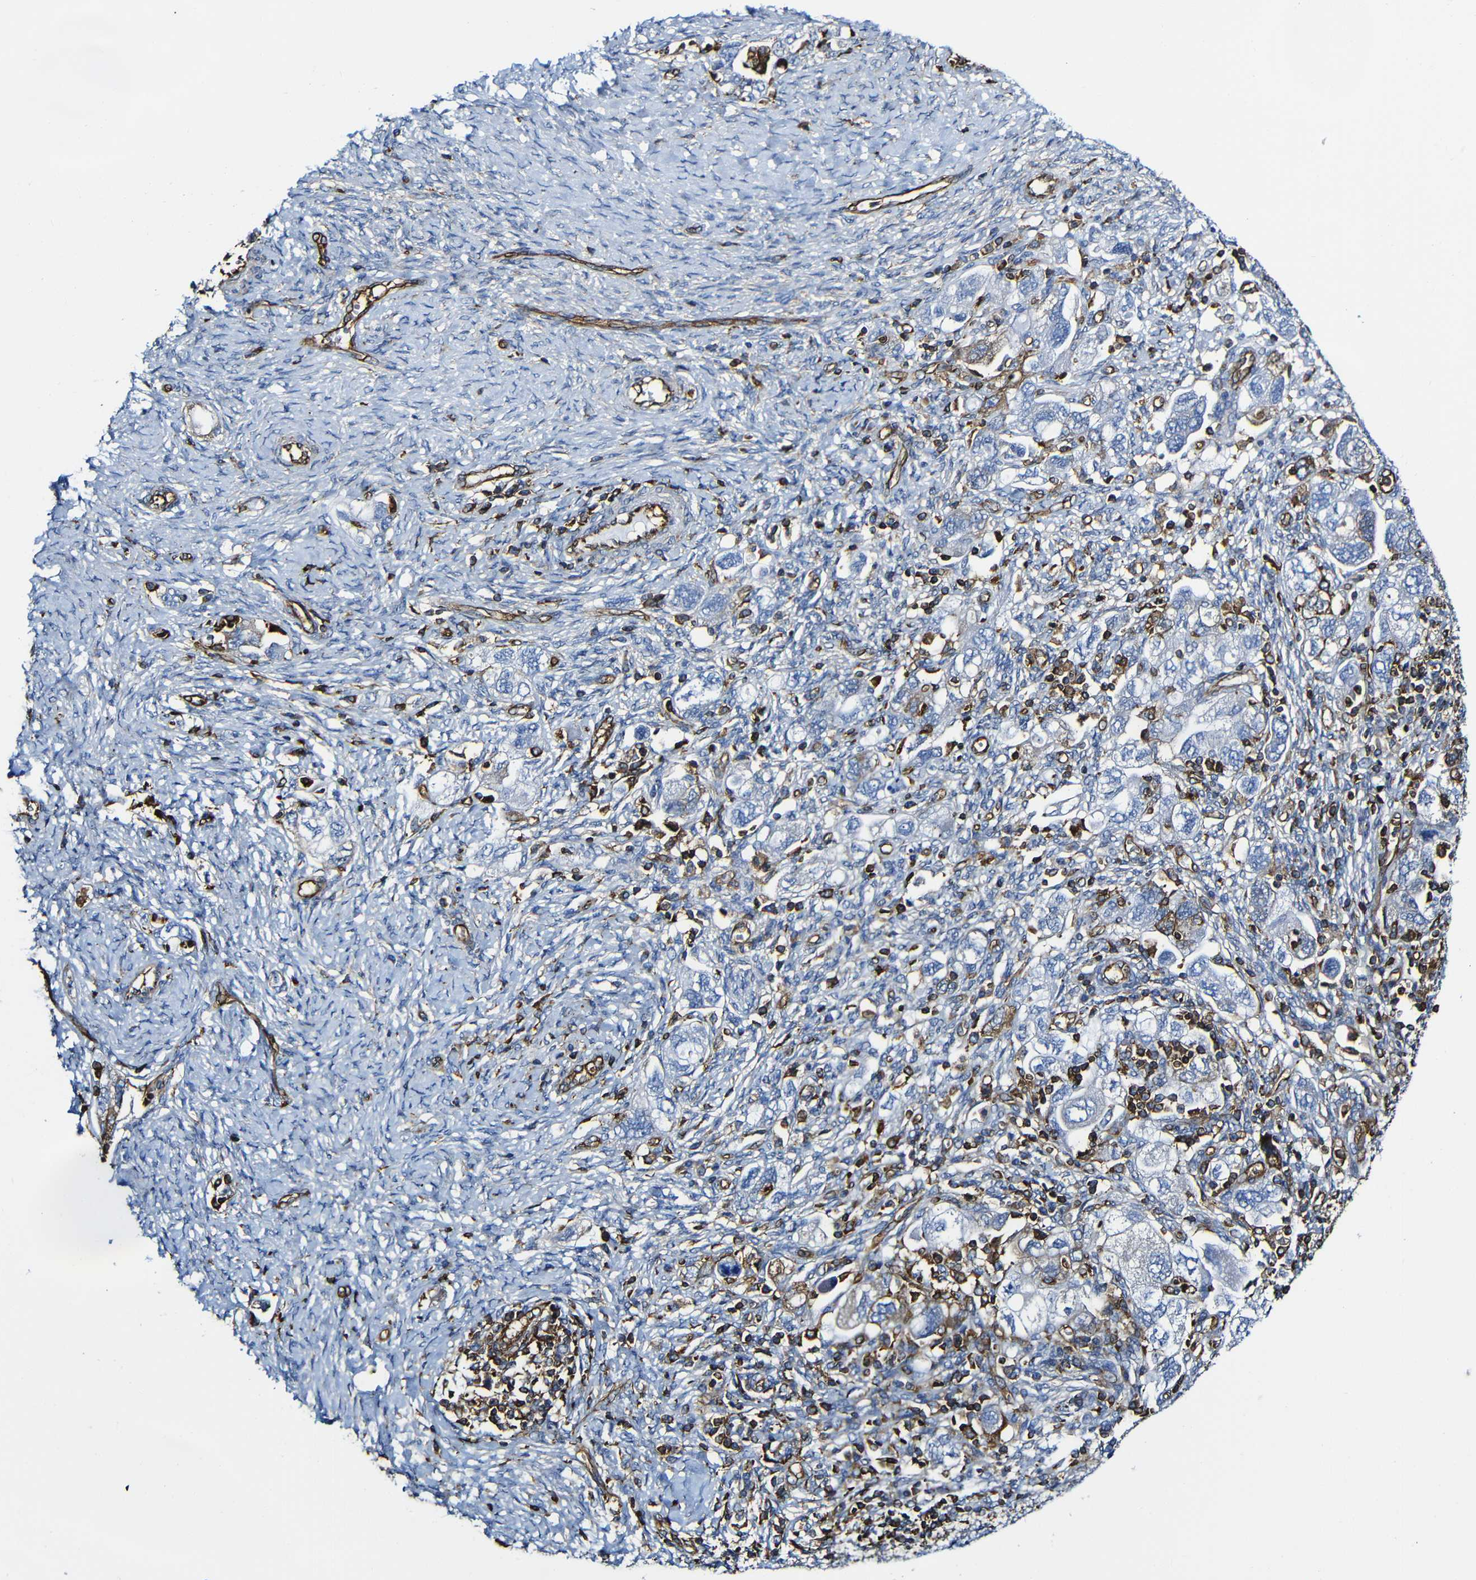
{"staining": {"intensity": "negative", "quantity": "none", "location": "none"}, "tissue": "ovarian cancer", "cell_type": "Tumor cells", "image_type": "cancer", "snomed": [{"axis": "morphology", "description": "Carcinoma, NOS"}, {"axis": "morphology", "description": "Cystadenocarcinoma, serous, NOS"}, {"axis": "topography", "description": "Ovary"}], "caption": "Ovarian cancer was stained to show a protein in brown. There is no significant positivity in tumor cells.", "gene": "MSN", "patient": {"sex": "female", "age": 69}}